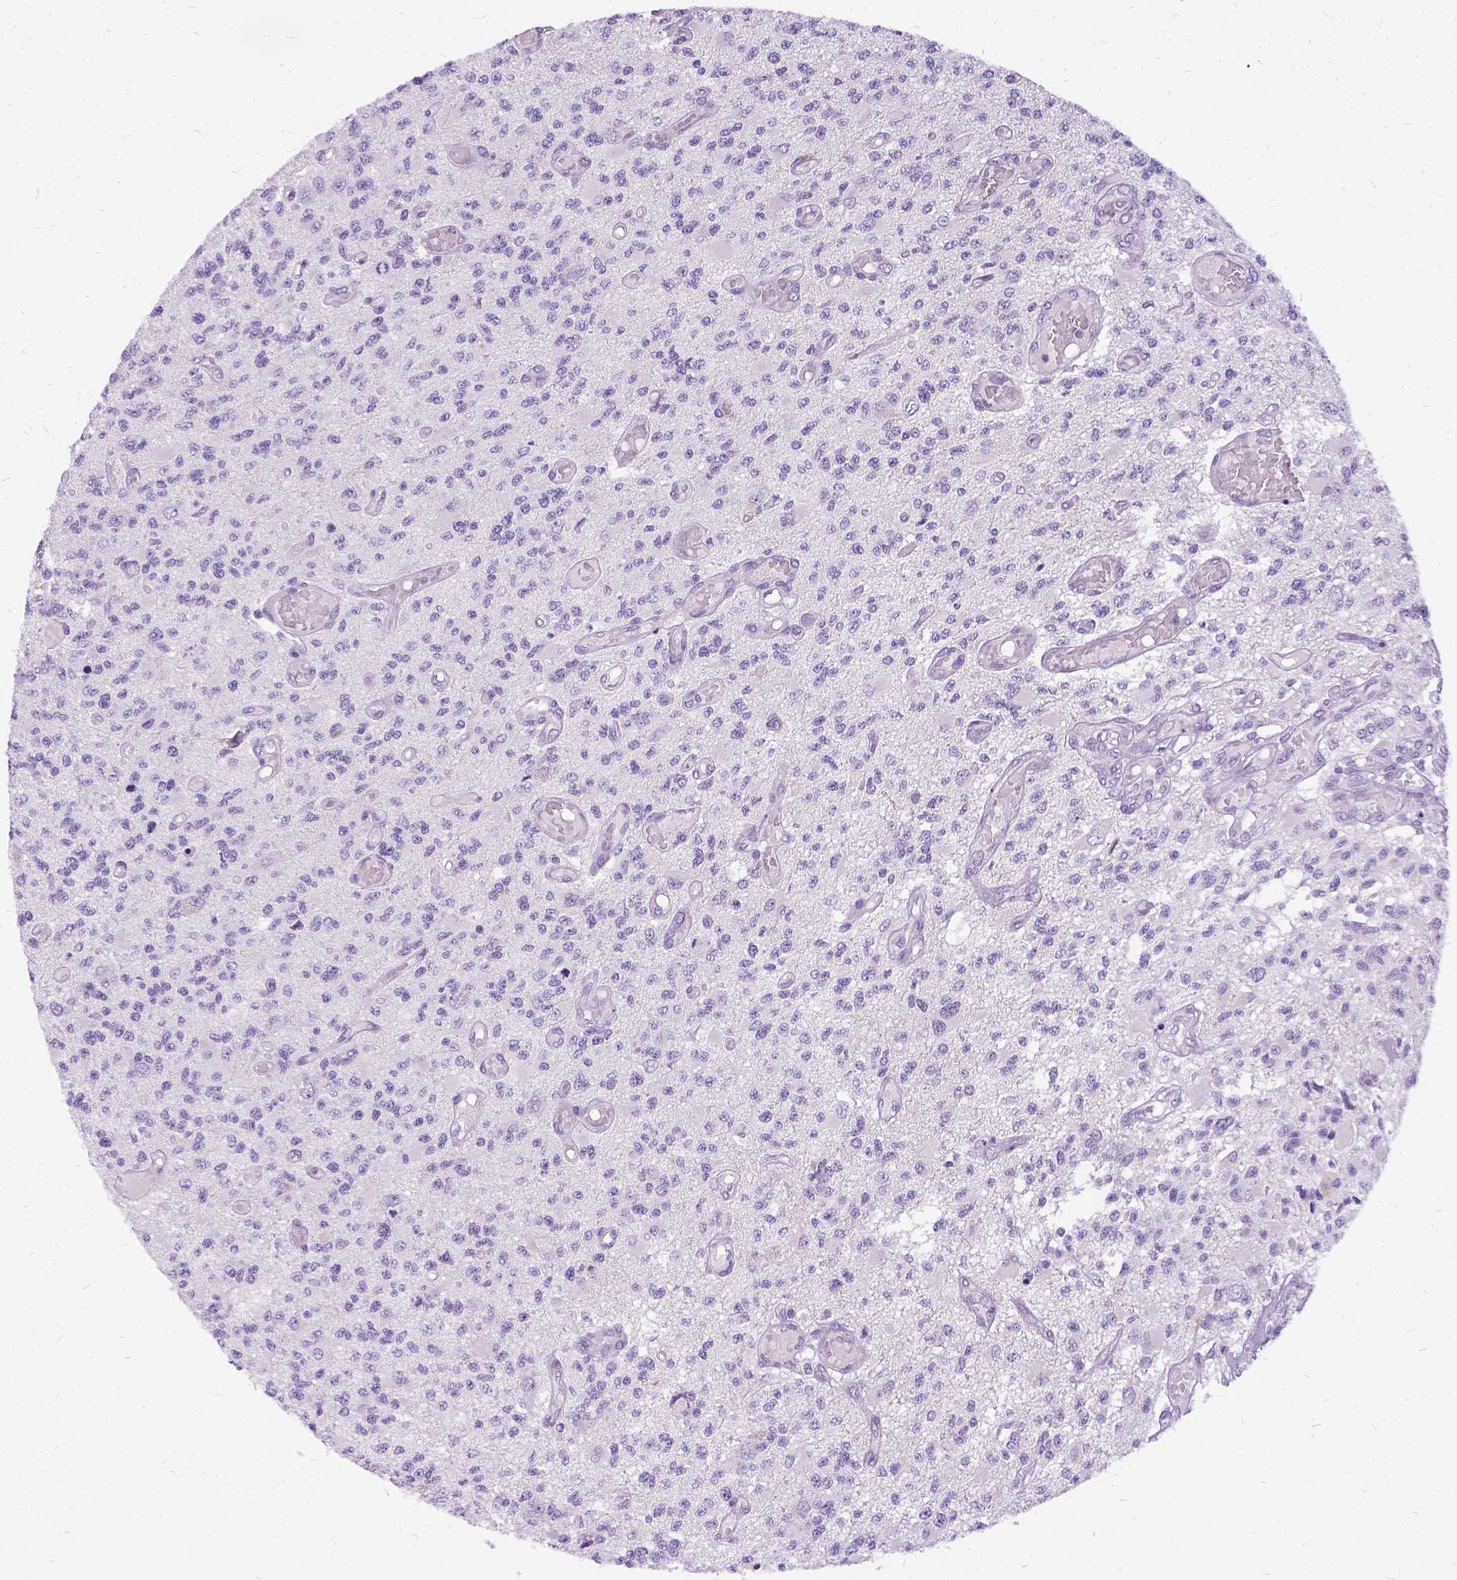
{"staining": {"intensity": "negative", "quantity": "none", "location": "none"}, "tissue": "glioma", "cell_type": "Tumor cells", "image_type": "cancer", "snomed": [{"axis": "morphology", "description": "Glioma, malignant, High grade"}, {"axis": "topography", "description": "Brain"}], "caption": "Immunohistochemistry image of glioma stained for a protein (brown), which reveals no staining in tumor cells.", "gene": "FDX1", "patient": {"sex": "female", "age": 63}}